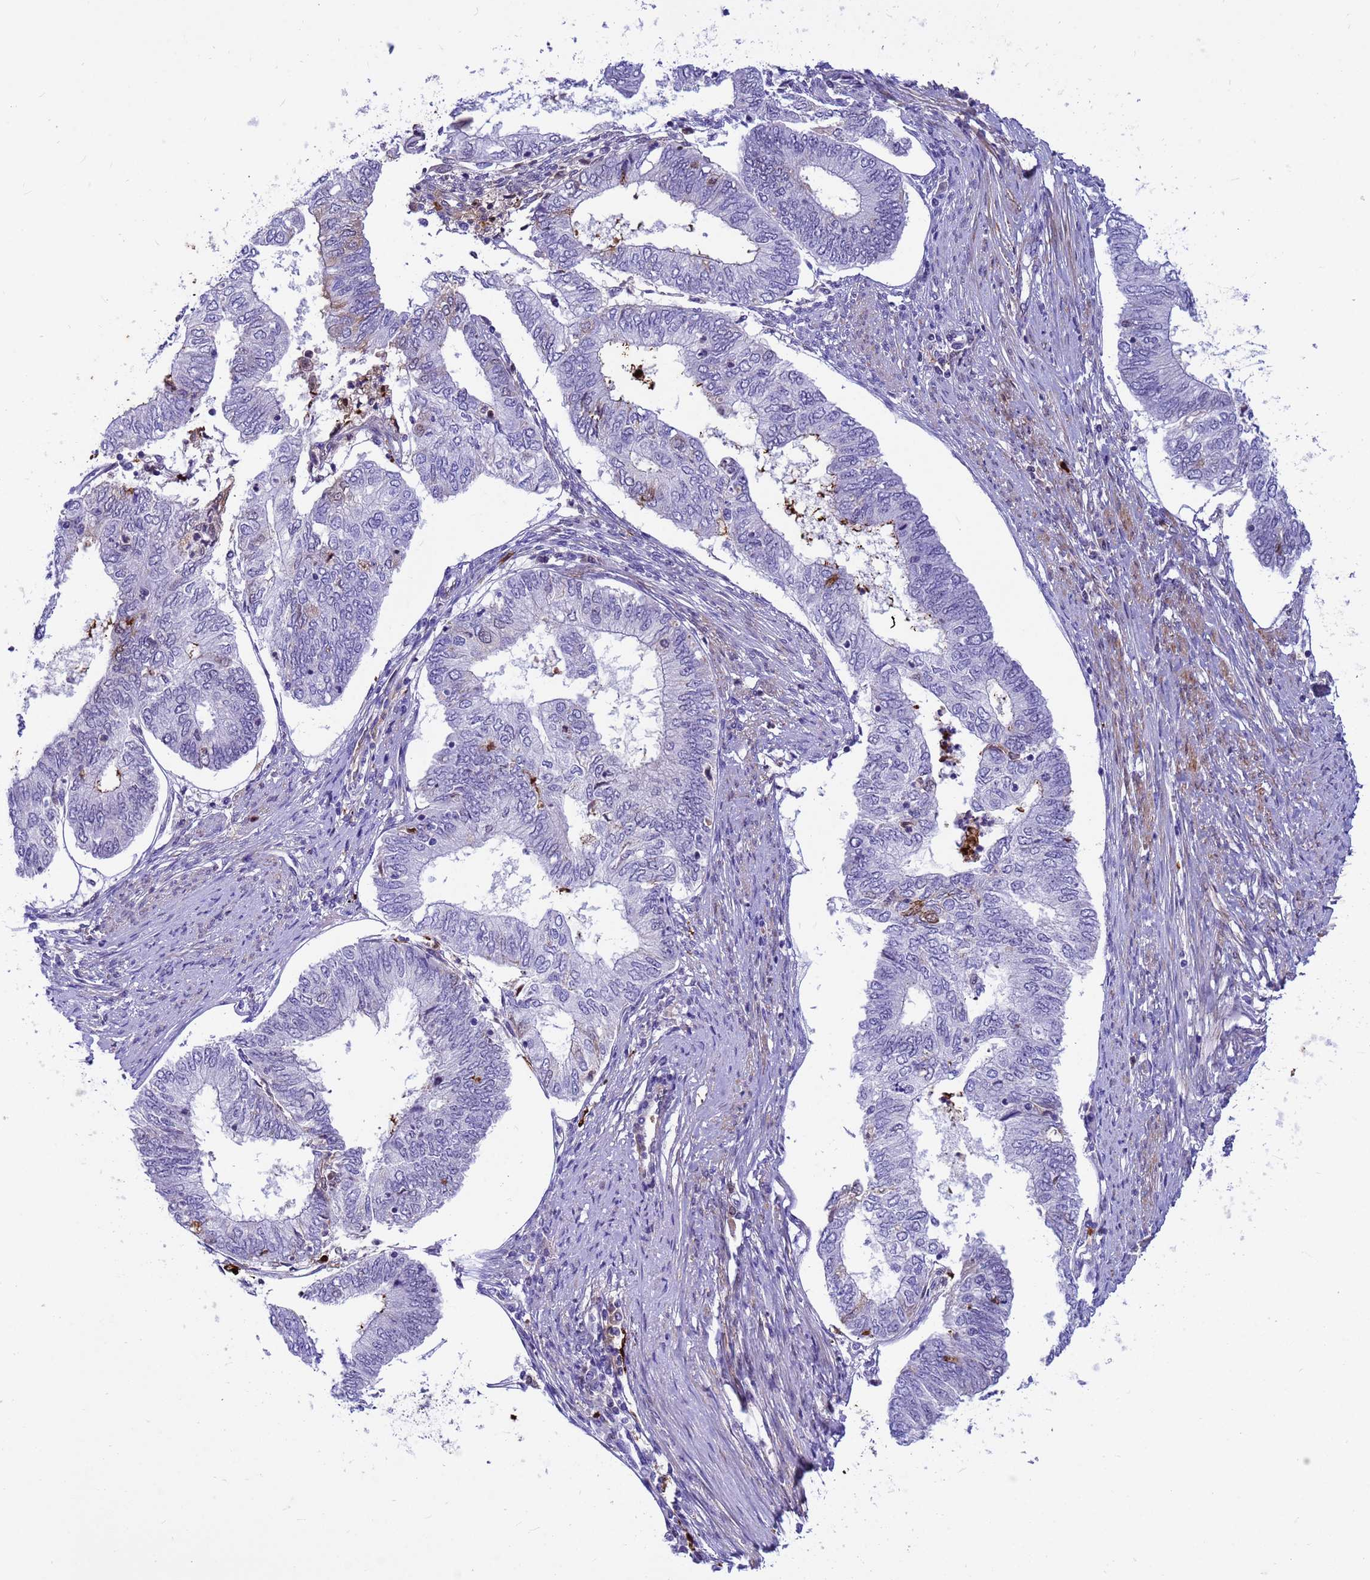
{"staining": {"intensity": "negative", "quantity": "none", "location": "none"}, "tissue": "endometrial cancer", "cell_type": "Tumor cells", "image_type": "cancer", "snomed": [{"axis": "morphology", "description": "Adenocarcinoma, NOS"}, {"axis": "topography", "description": "Endometrium"}], "caption": "There is no significant expression in tumor cells of adenocarcinoma (endometrial).", "gene": "ORM1", "patient": {"sex": "female", "age": 68}}